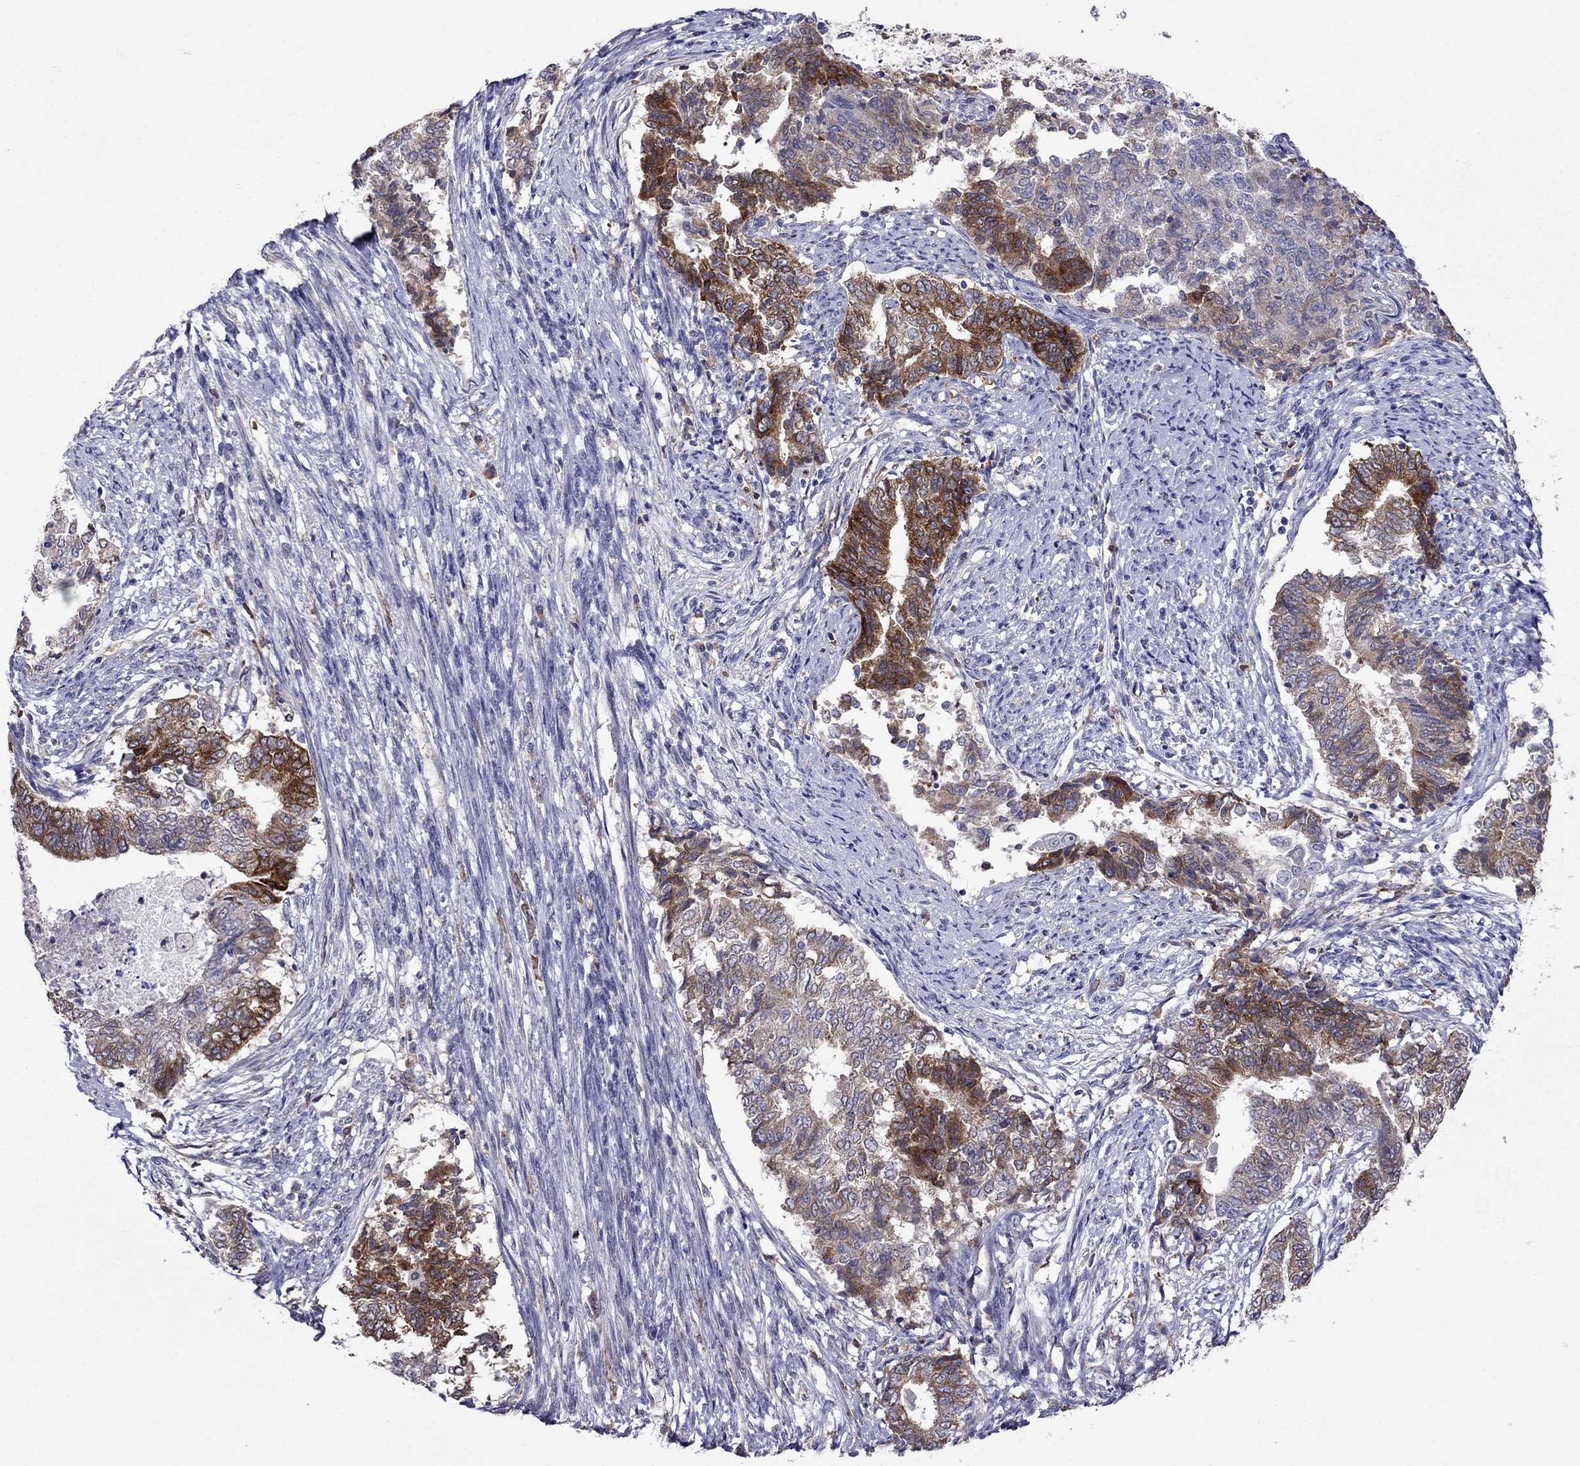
{"staining": {"intensity": "strong", "quantity": "25%-75%", "location": "cytoplasmic/membranous"}, "tissue": "endometrial cancer", "cell_type": "Tumor cells", "image_type": "cancer", "snomed": [{"axis": "morphology", "description": "Adenocarcinoma, NOS"}, {"axis": "topography", "description": "Endometrium"}], "caption": "Endometrial cancer tissue exhibits strong cytoplasmic/membranous staining in about 25%-75% of tumor cells The protein of interest is shown in brown color, while the nuclei are stained blue.", "gene": "ADAM28", "patient": {"sex": "female", "age": 65}}